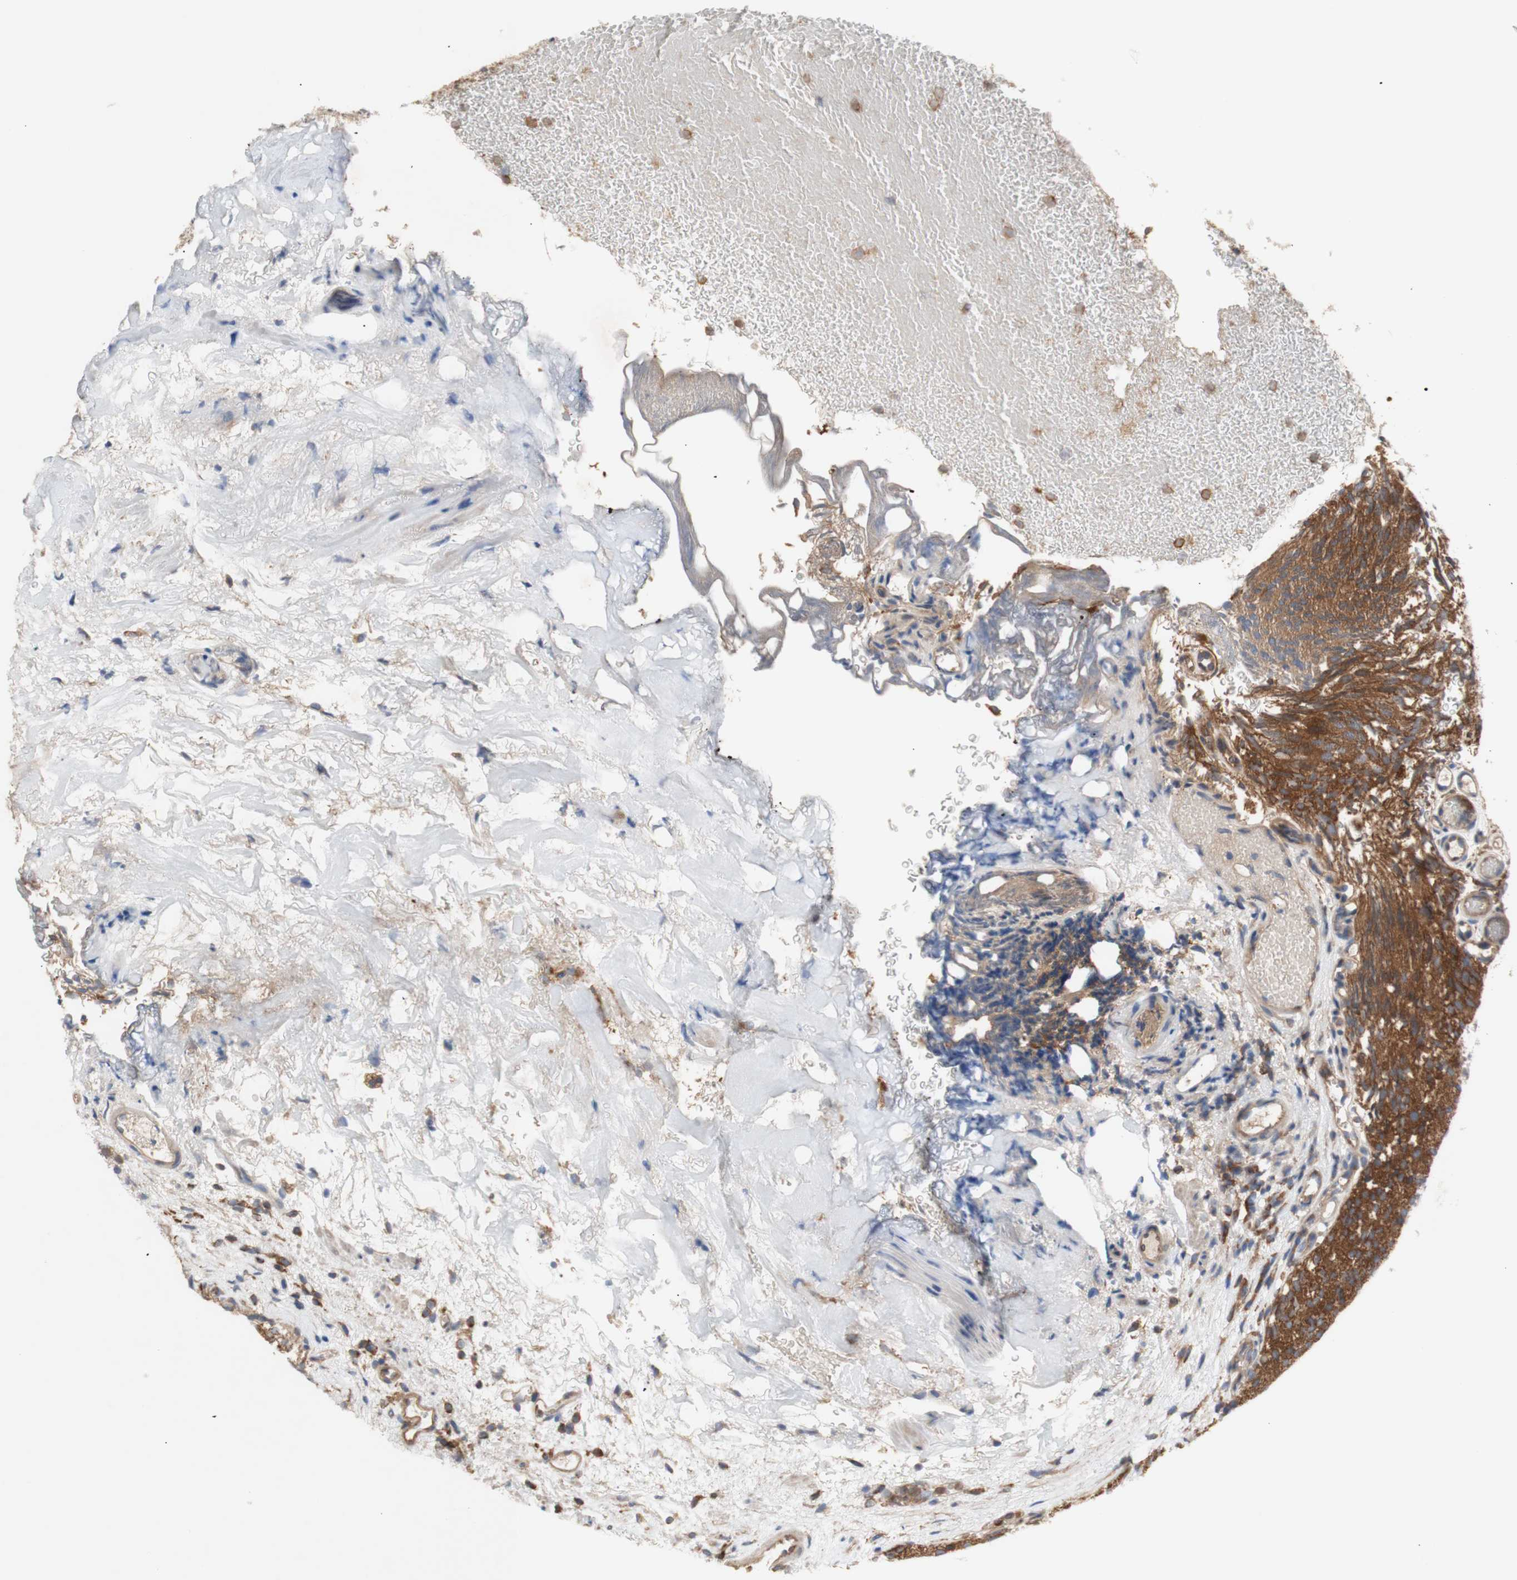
{"staining": {"intensity": "strong", "quantity": ">75%", "location": "cytoplasmic/membranous"}, "tissue": "urothelial cancer", "cell_type": "Tumor cells", "image_type": "cancer", "snomed": [{"axis": "morphology", "description": "Urothelial carcinoma, Low grade"}, {"axis": "topography", "description": "Urinary bladder"}], "caption": "This photomicrograph demonstrates immunohistochemistry staining of human urothelial cancer, with high strong cytoplasmic/membranous expression in about >75% of tumor cells.", "gene": "IKBKG", "patient": {"sex": "male", "age": 78}}